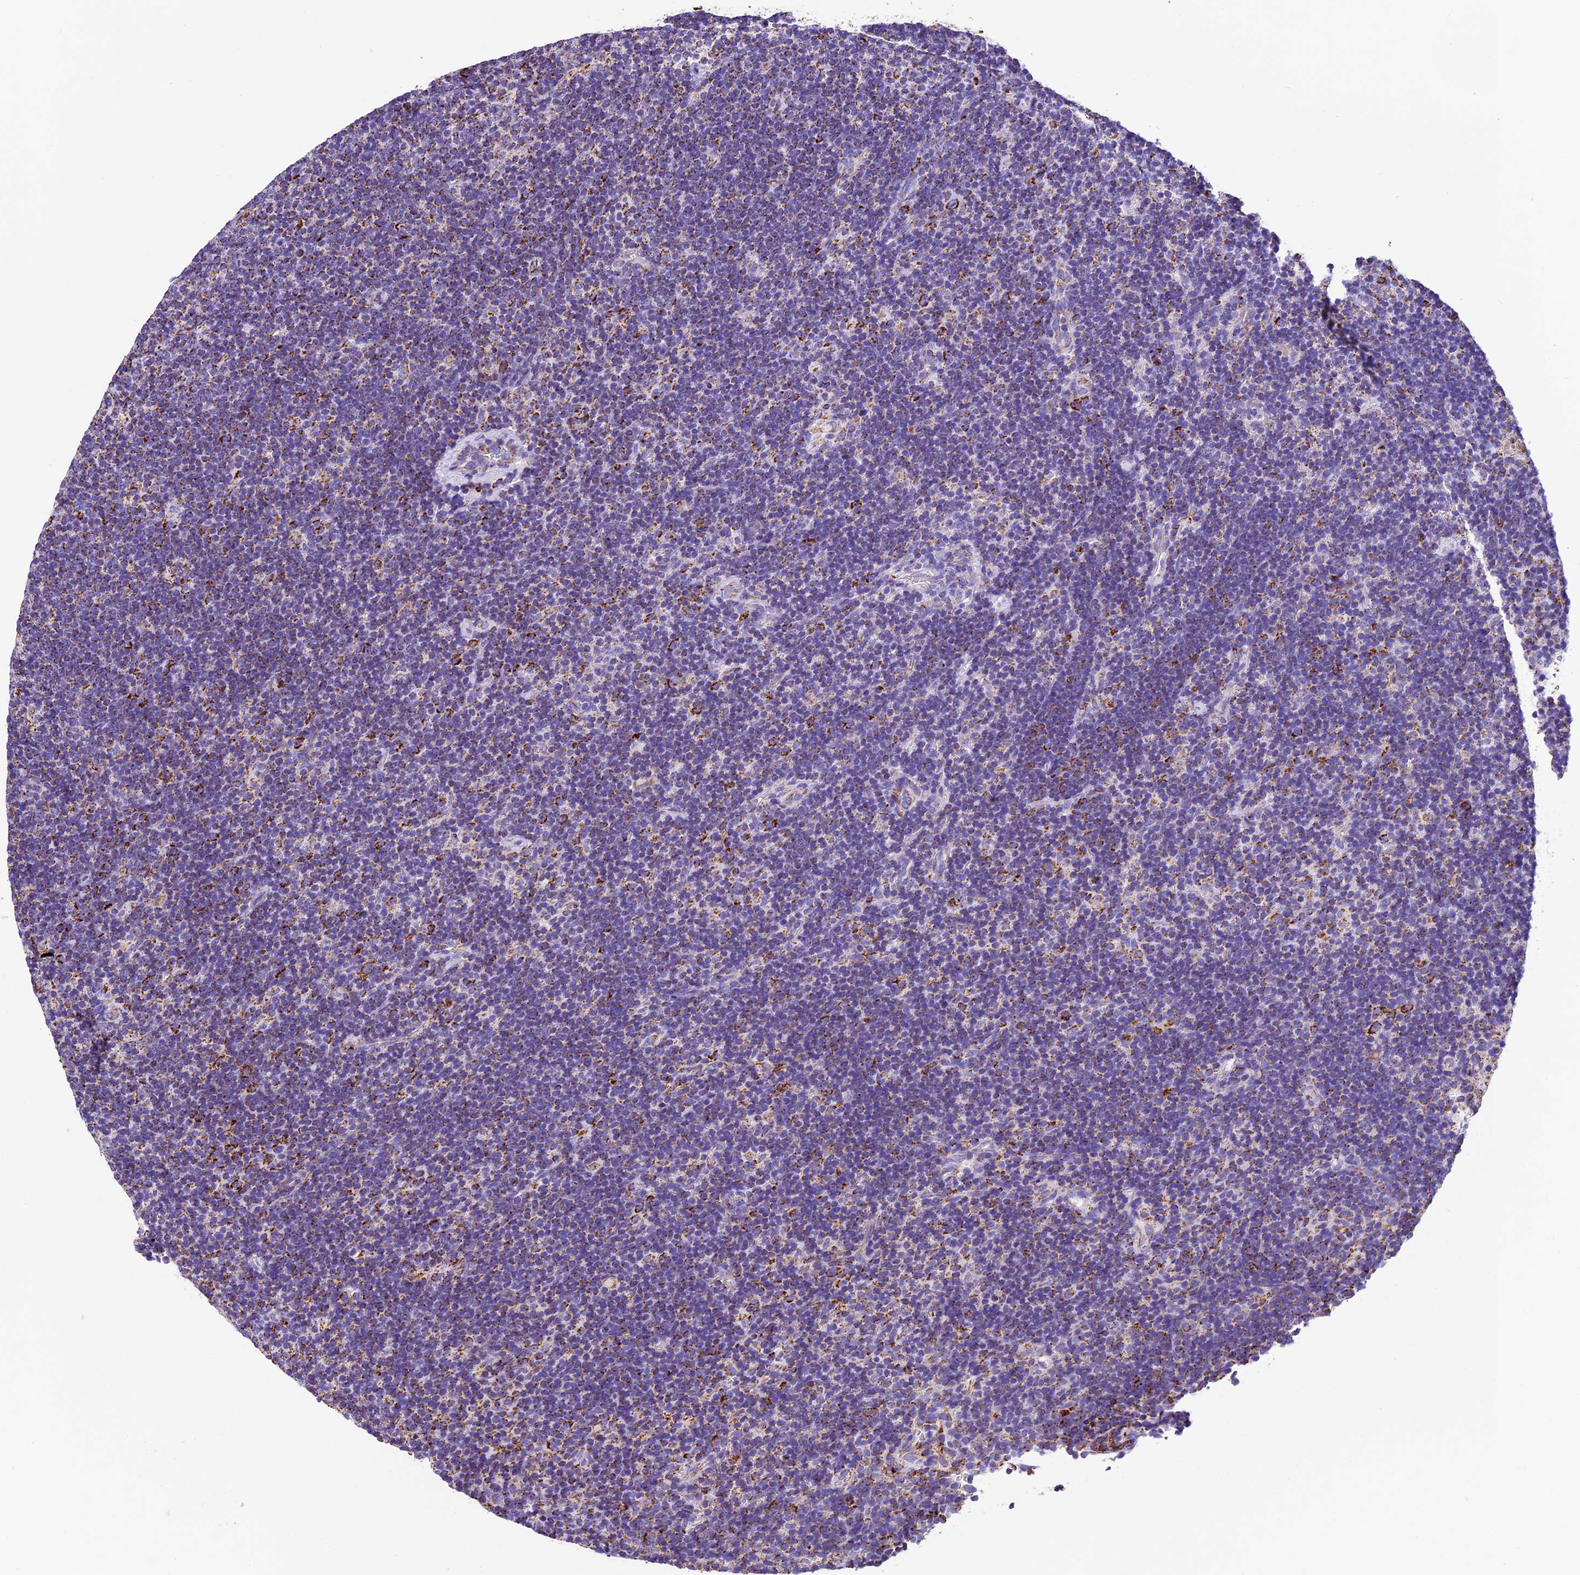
{"staining": {"intensity": "strong", "quantity": "25%-75%", "location": "cytoplasmic/membranous"}, "tissue": "lymphoma", "cell_type": "Tumor cells", "image_type": "cancer", "snomed": [{"axis": "morphology", "description": "Hodgkin's disease, NOS"}, {"axis": "topography", "description": "Lymph node"}], "caption": "Immunohistochemistry histopathology image of lymphoma stained for a protein (brown), which demonstrates high levels of strong cytoplasmic/membranous expression in approximately 25%-75% of tumor cells.", "gene": "DCAF5", "patient": {"sex": "female", "age": 57}}